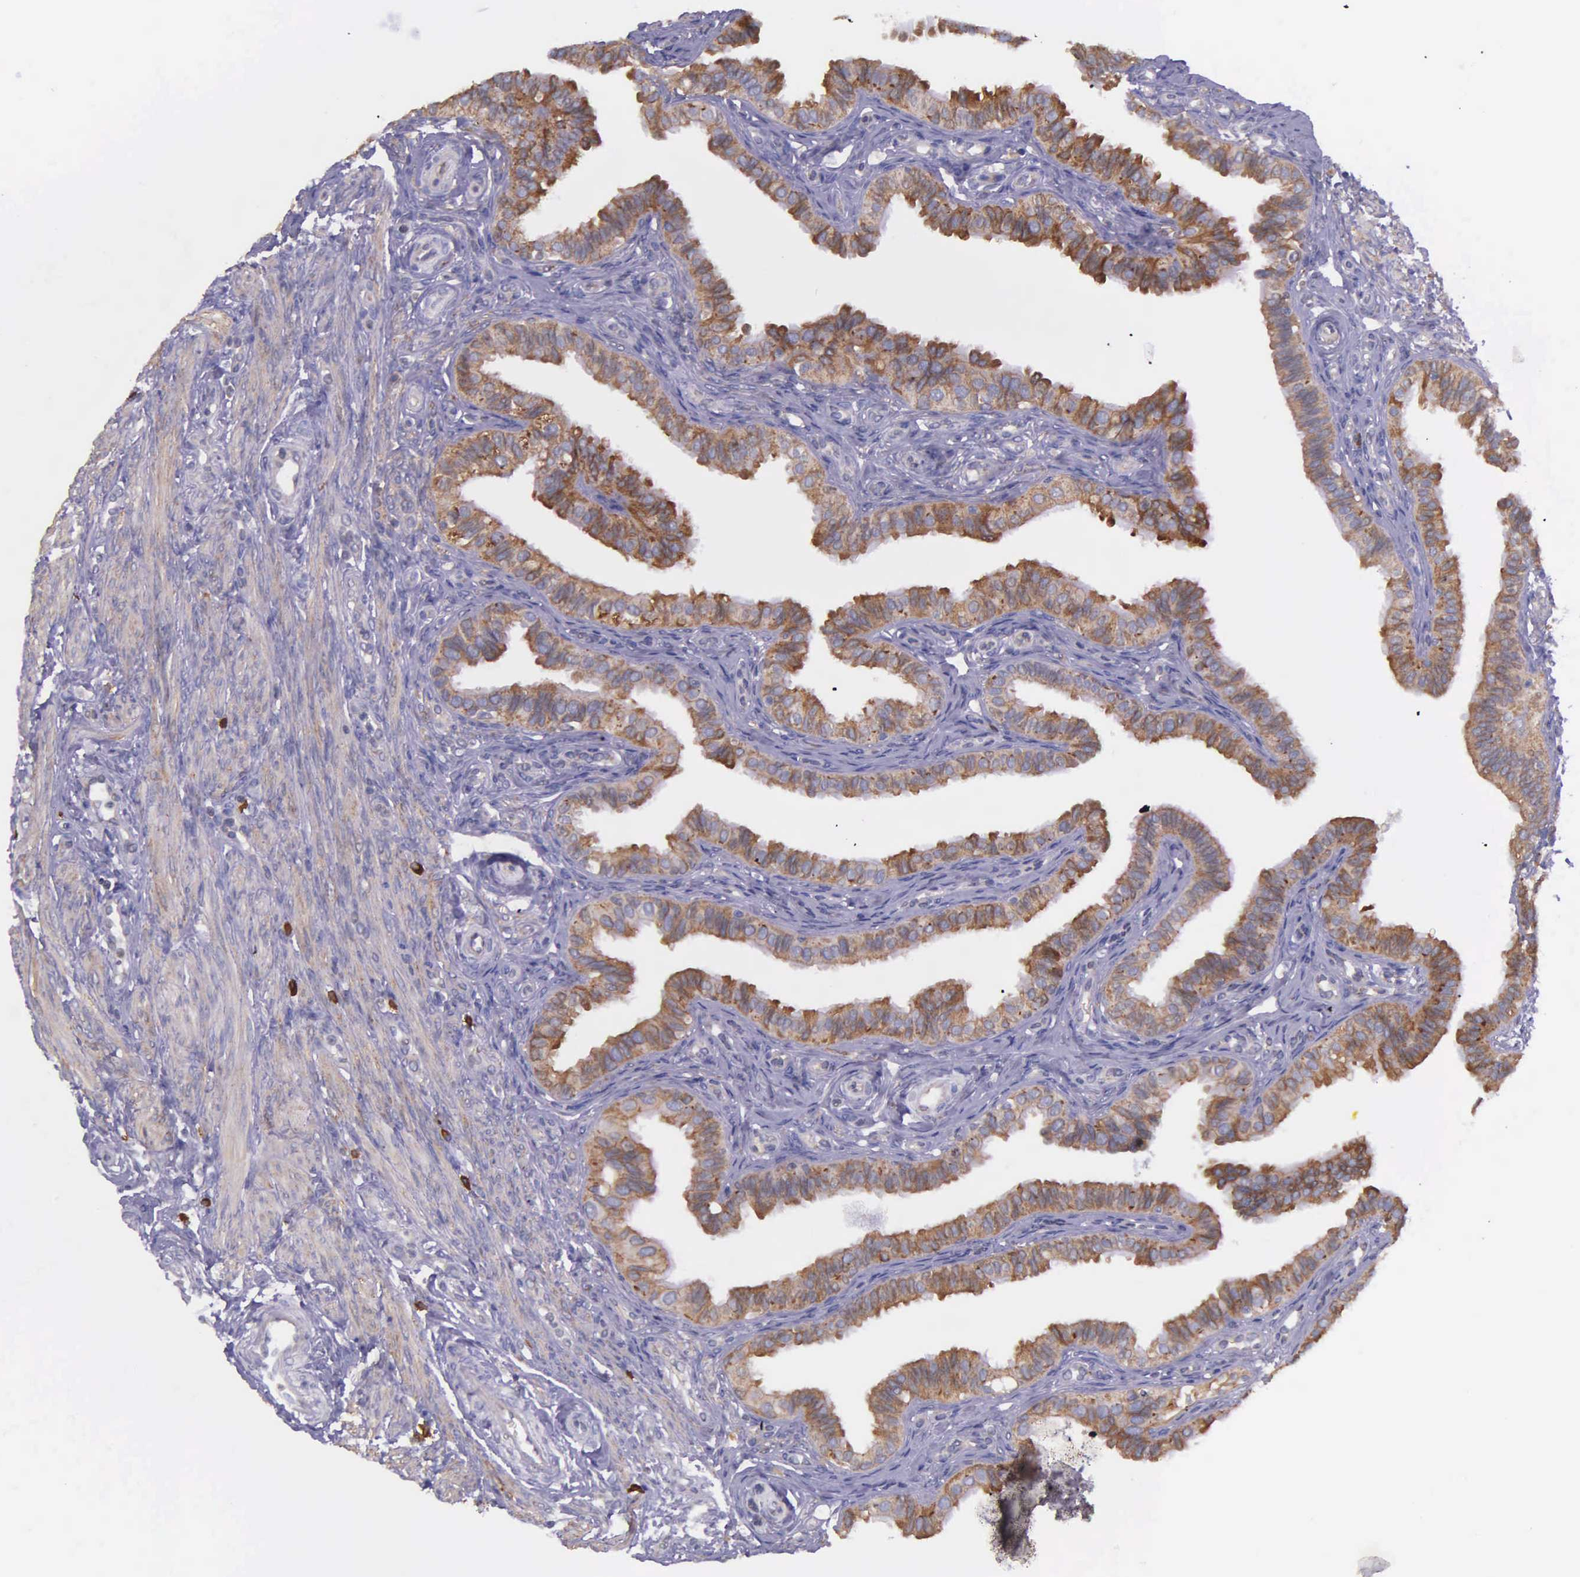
{"staining": {"intensity": "moderate", "quantity": ">75%", "location": "cytoplasmic/membranous"}, "tissue": "fallopian tube", "cell_type": "Glandular cells", "image_type": "normal", "snomed": [{"axis": "morphology", "description": "Normal tissue, NOS"}, {"axis": "topography", "description": "Fallopian tube"}], "caption": "Moderate cytoplasmic/membranous staining for a protein is present in about >75% of glandular cells of normal fallopian tube using immunohistochemistry (IHC).", "gene": "NSDHL", "patient": {"sex": "female", "age": 42}}